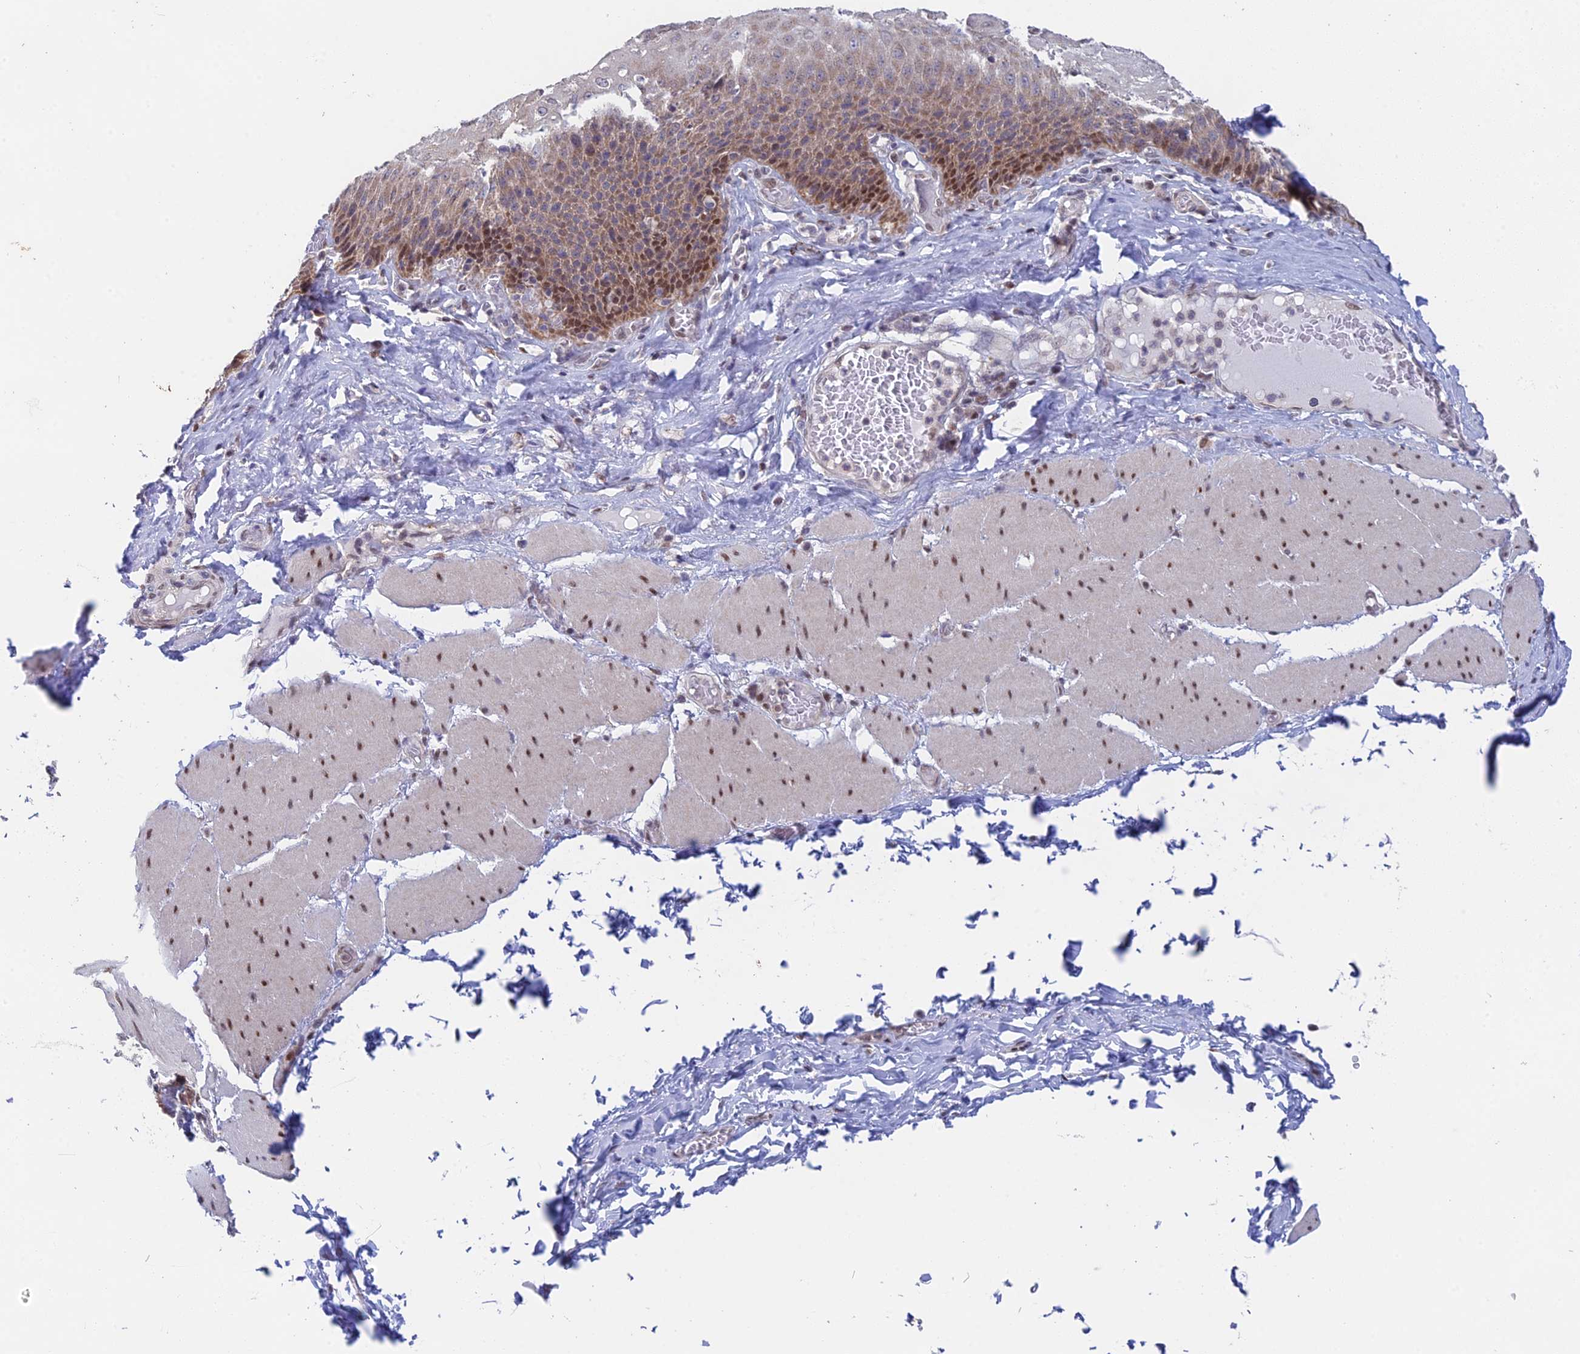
{"staining": {"intensity": "moderate", "quantity": "25%-75%", "location": "cytoplasmic/membranous,nuclear"}, "tissue": "esophagus", "cell_type": "Squamous epithelial cells", "image_type": "normal", "snomed": [{"axis": "morphology", "description": "Normal tissue, NOS"}, {"axis": "topography", "description": "Esophagus"}], "caption": "High-power microscopy captured an IHC image of unremarkable esophagus, revealing moderate cytoplasmic/membranous,nuclear staining in about 25%-75% of squamous epithelial cells.", "gene": "MRPL17", "patient": {"sex": "male", "age": 60}}